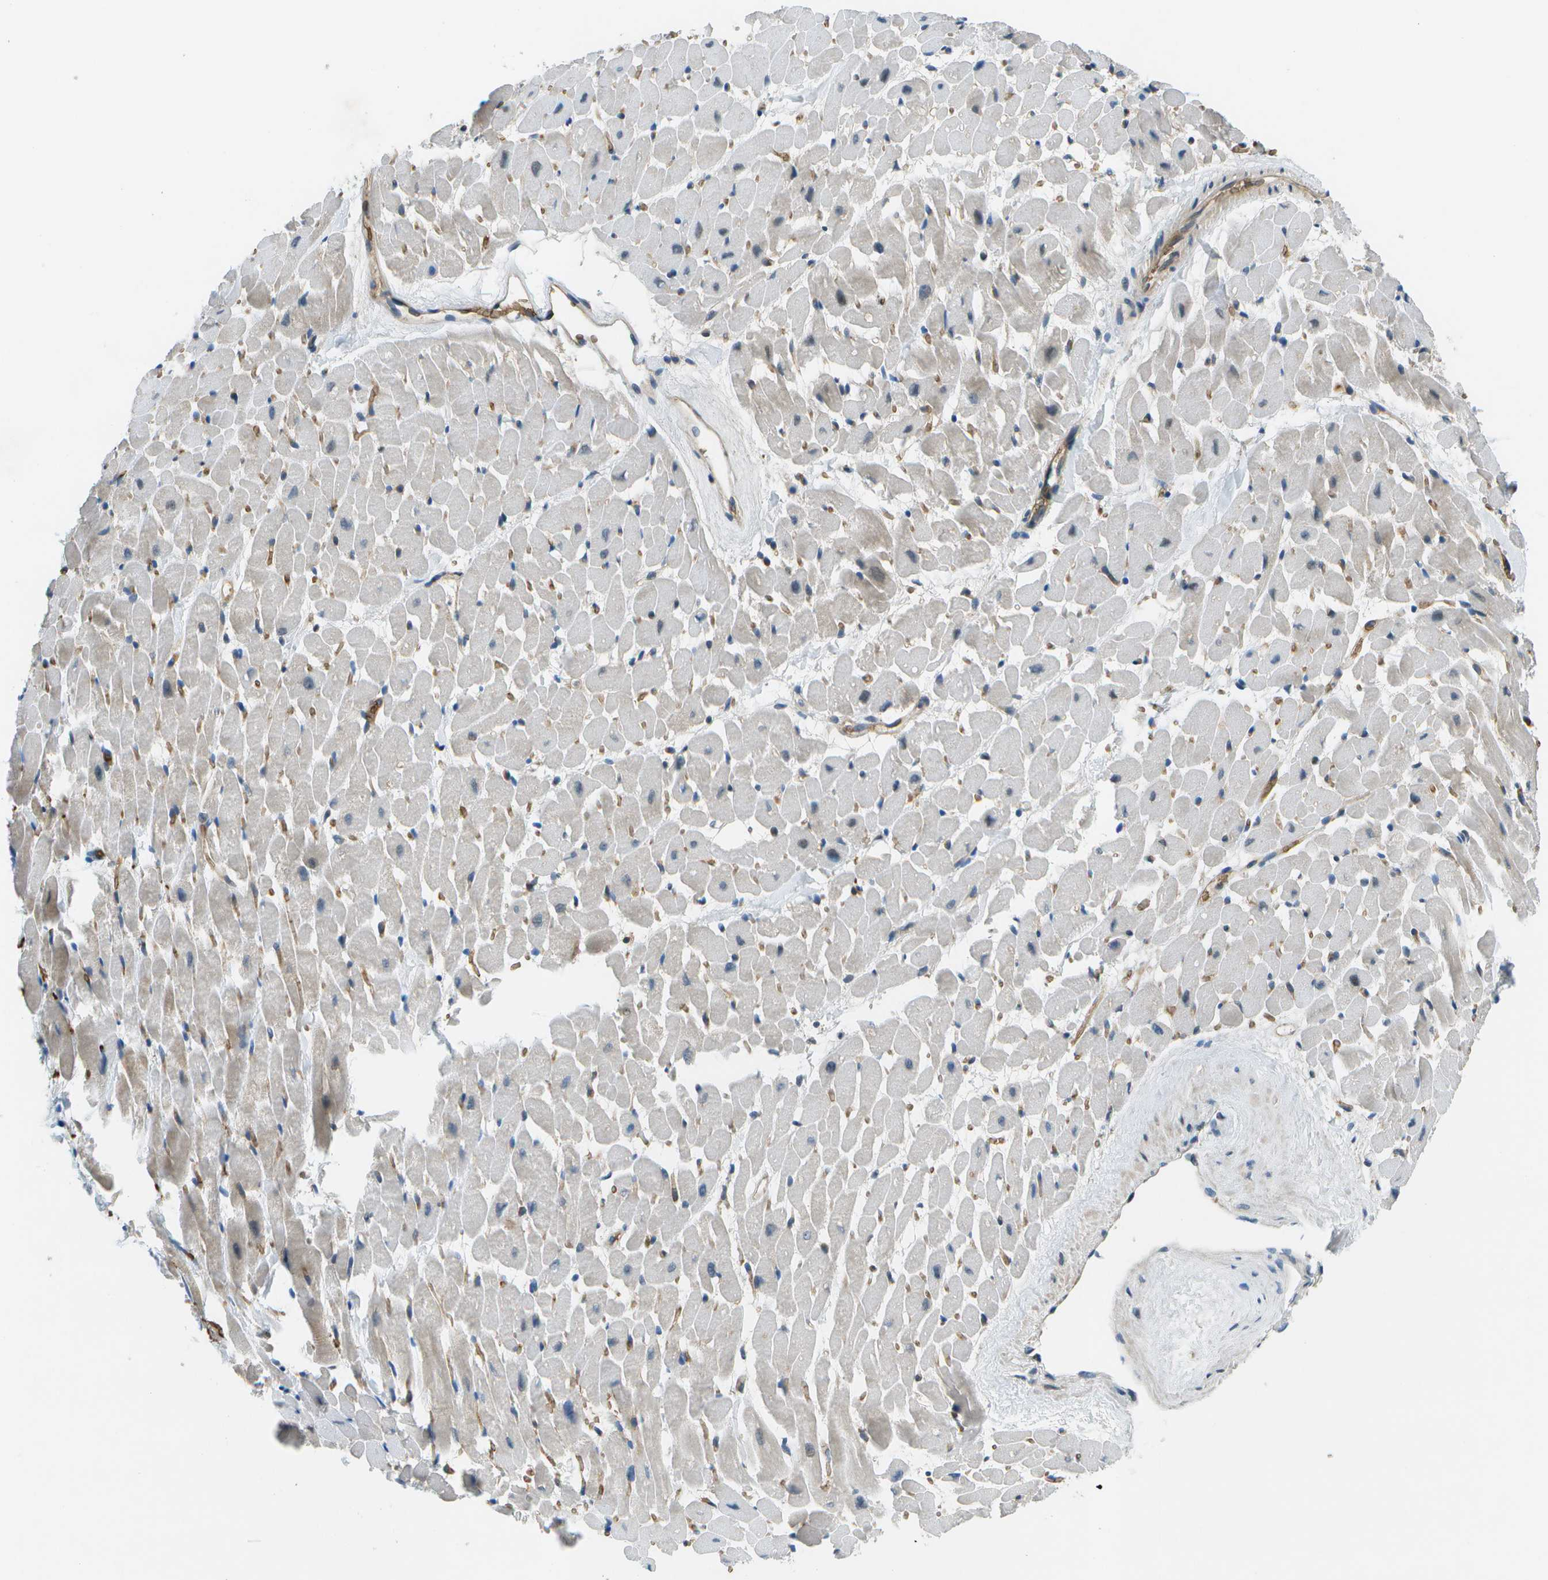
{"staining": {"intensity": "negative", "quantity": "none", "location": "none"}, "tissue": "heart muscle", "cell_type": "Cardiomyocytes", "image_type": "normal", "snomed": [{"axis": "morphology", "description": "Normal tissue, NOS"}, {"axis": "topography", "description": "Heart"}], "caption": "DAB immunohistochemical staining of unremarkable human heart muscle shows no significant positivity in cardiomyocytes.", "gene": "CTIF", "patient": {"sex": "male", "age": 45}}